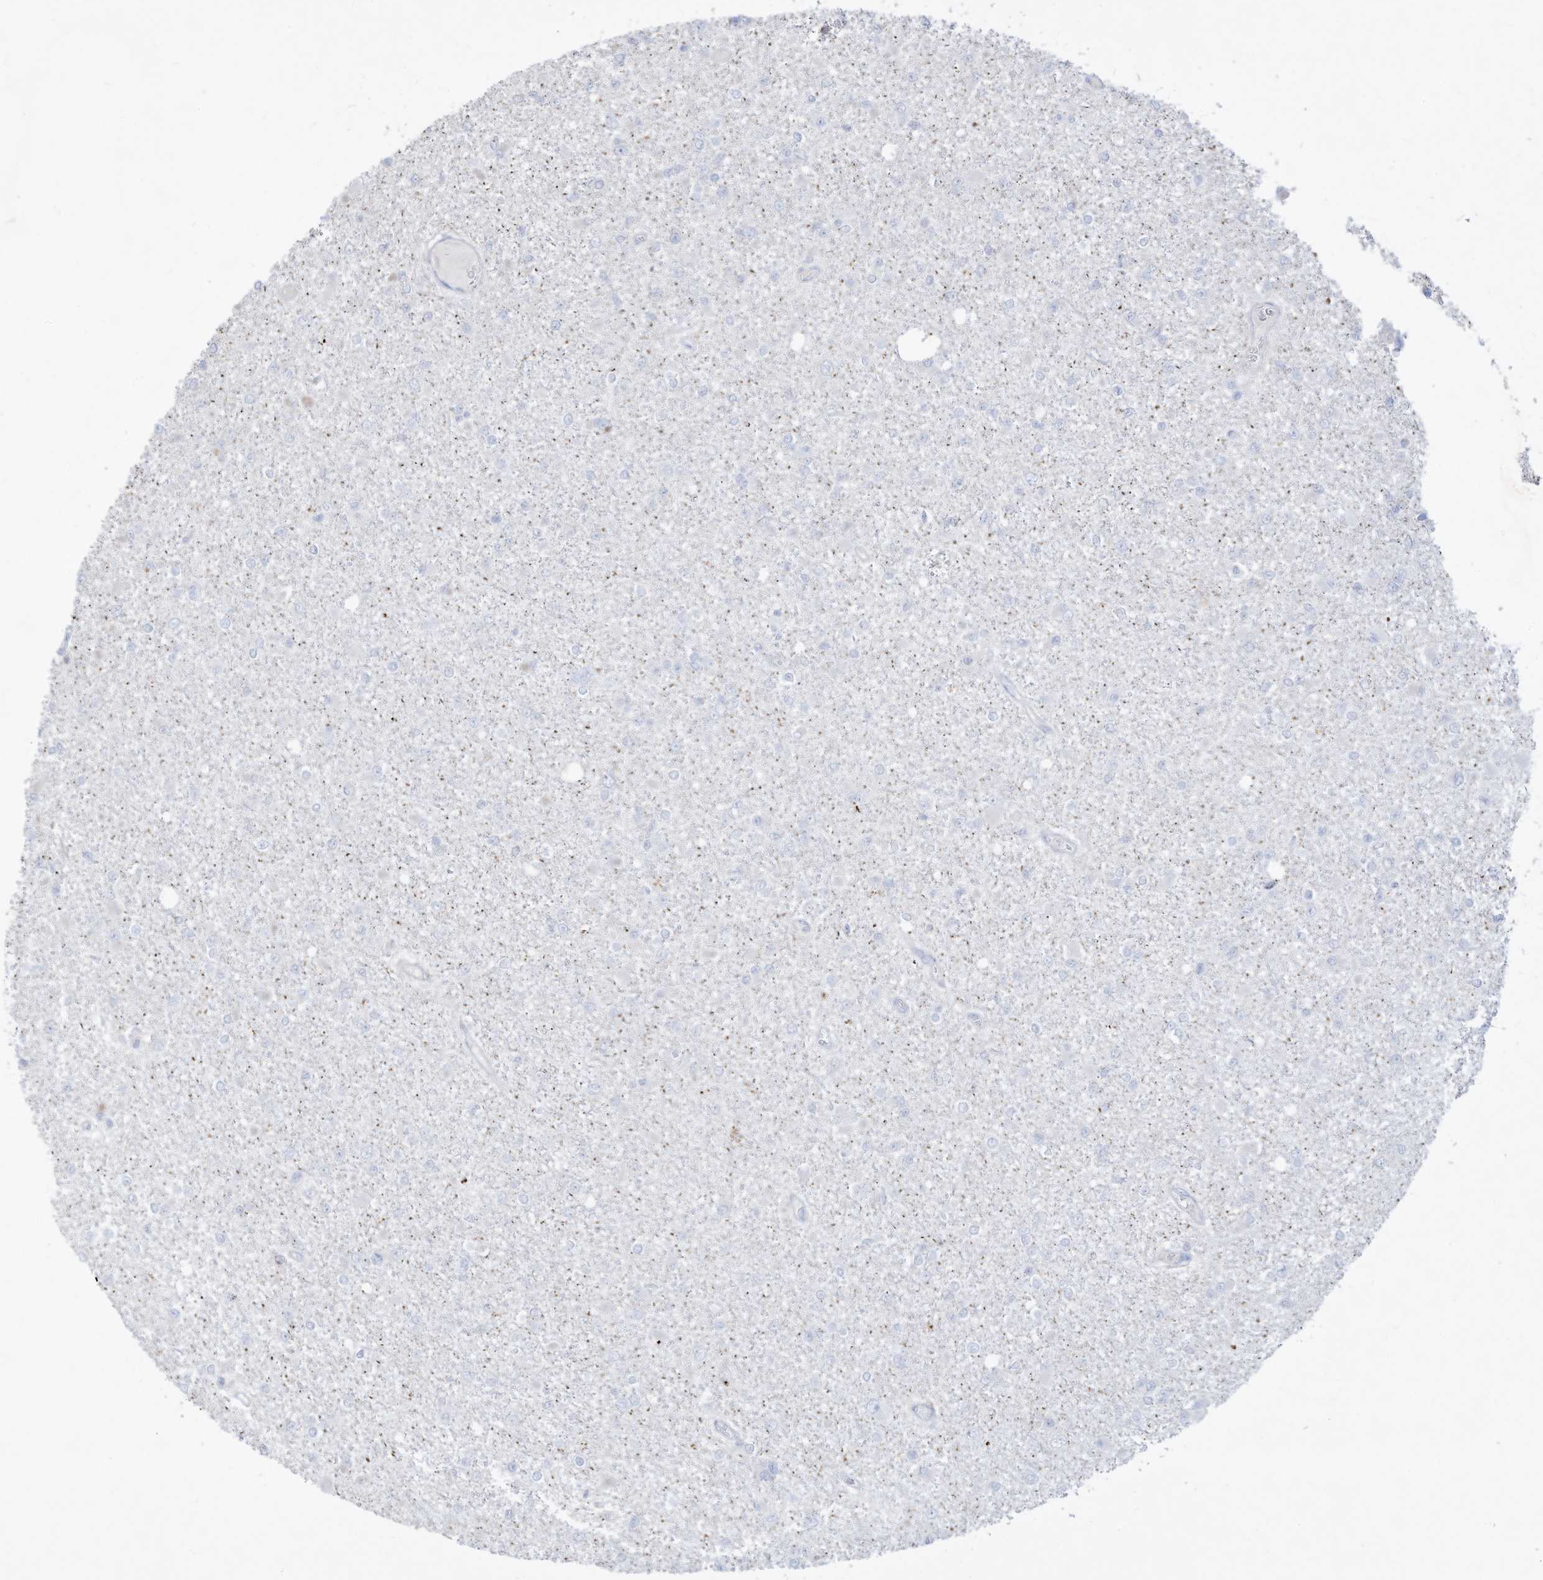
{"staining": {"intensity": "negative", "quantity": "none", "location": "none"}, "tissue": "glioma", "cell_type": "Tumor cells", "image_type": "cancer", "snomed": [{"axis": "morphology", "description": "Glioma, malignant, Low grade"}, {"axis": "topography", "description": "Brain"}], "caption": "An immunohistochemistry photomicrograph of glioma is shown. There is no staining in tumor cells of glioma. The staining was performed using DAB to visualize the protein expression in brown, while the nuclei were stained in blue with hematoxylin (Magnification: 20x).", "gene": "THNSL2", "patient": {"sex": "female", "age": 22}}